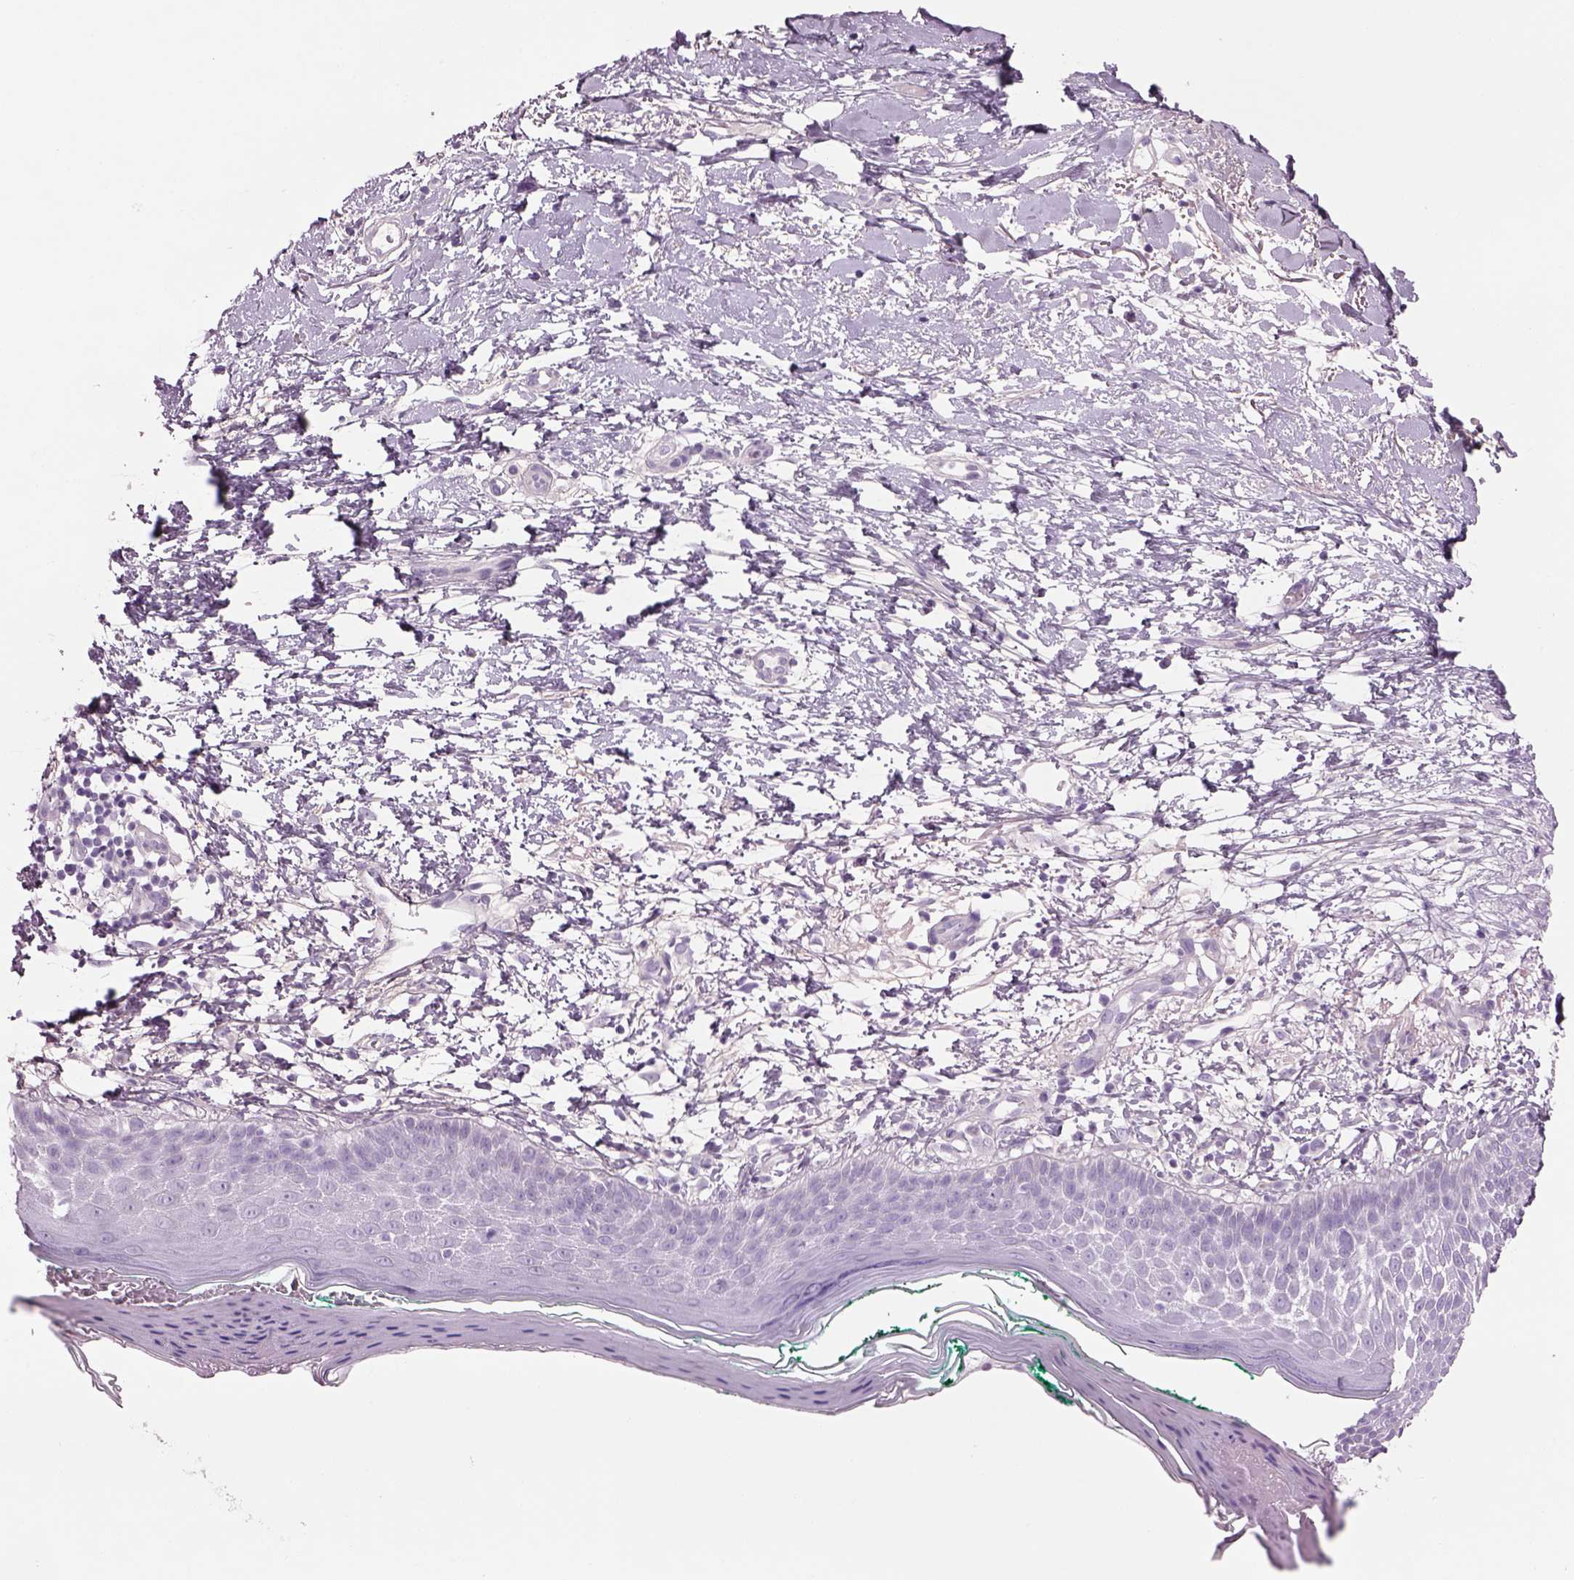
{"staining": {"intensity": "negative", "quantity": "none", "location": "none"}, "tissue": "skin cancer", "cell_type": "Tumor cells", "image_type": "cancer", "snomed": [{"axis": "morphology", "description": "Normal tissue, NOS"}, {"axis": "morphology", "description": "Basal cell carcinoma"}, {"axis": "topography", "description": "Skin"}], "caption": "DAB (3,3'-diaminobenzidine) immunohistochemical staining of human skin cancer shows no significant positivity in tumor cells.", "gene": "MDH1B", "patient": {"sex": "male", "age": 84}}